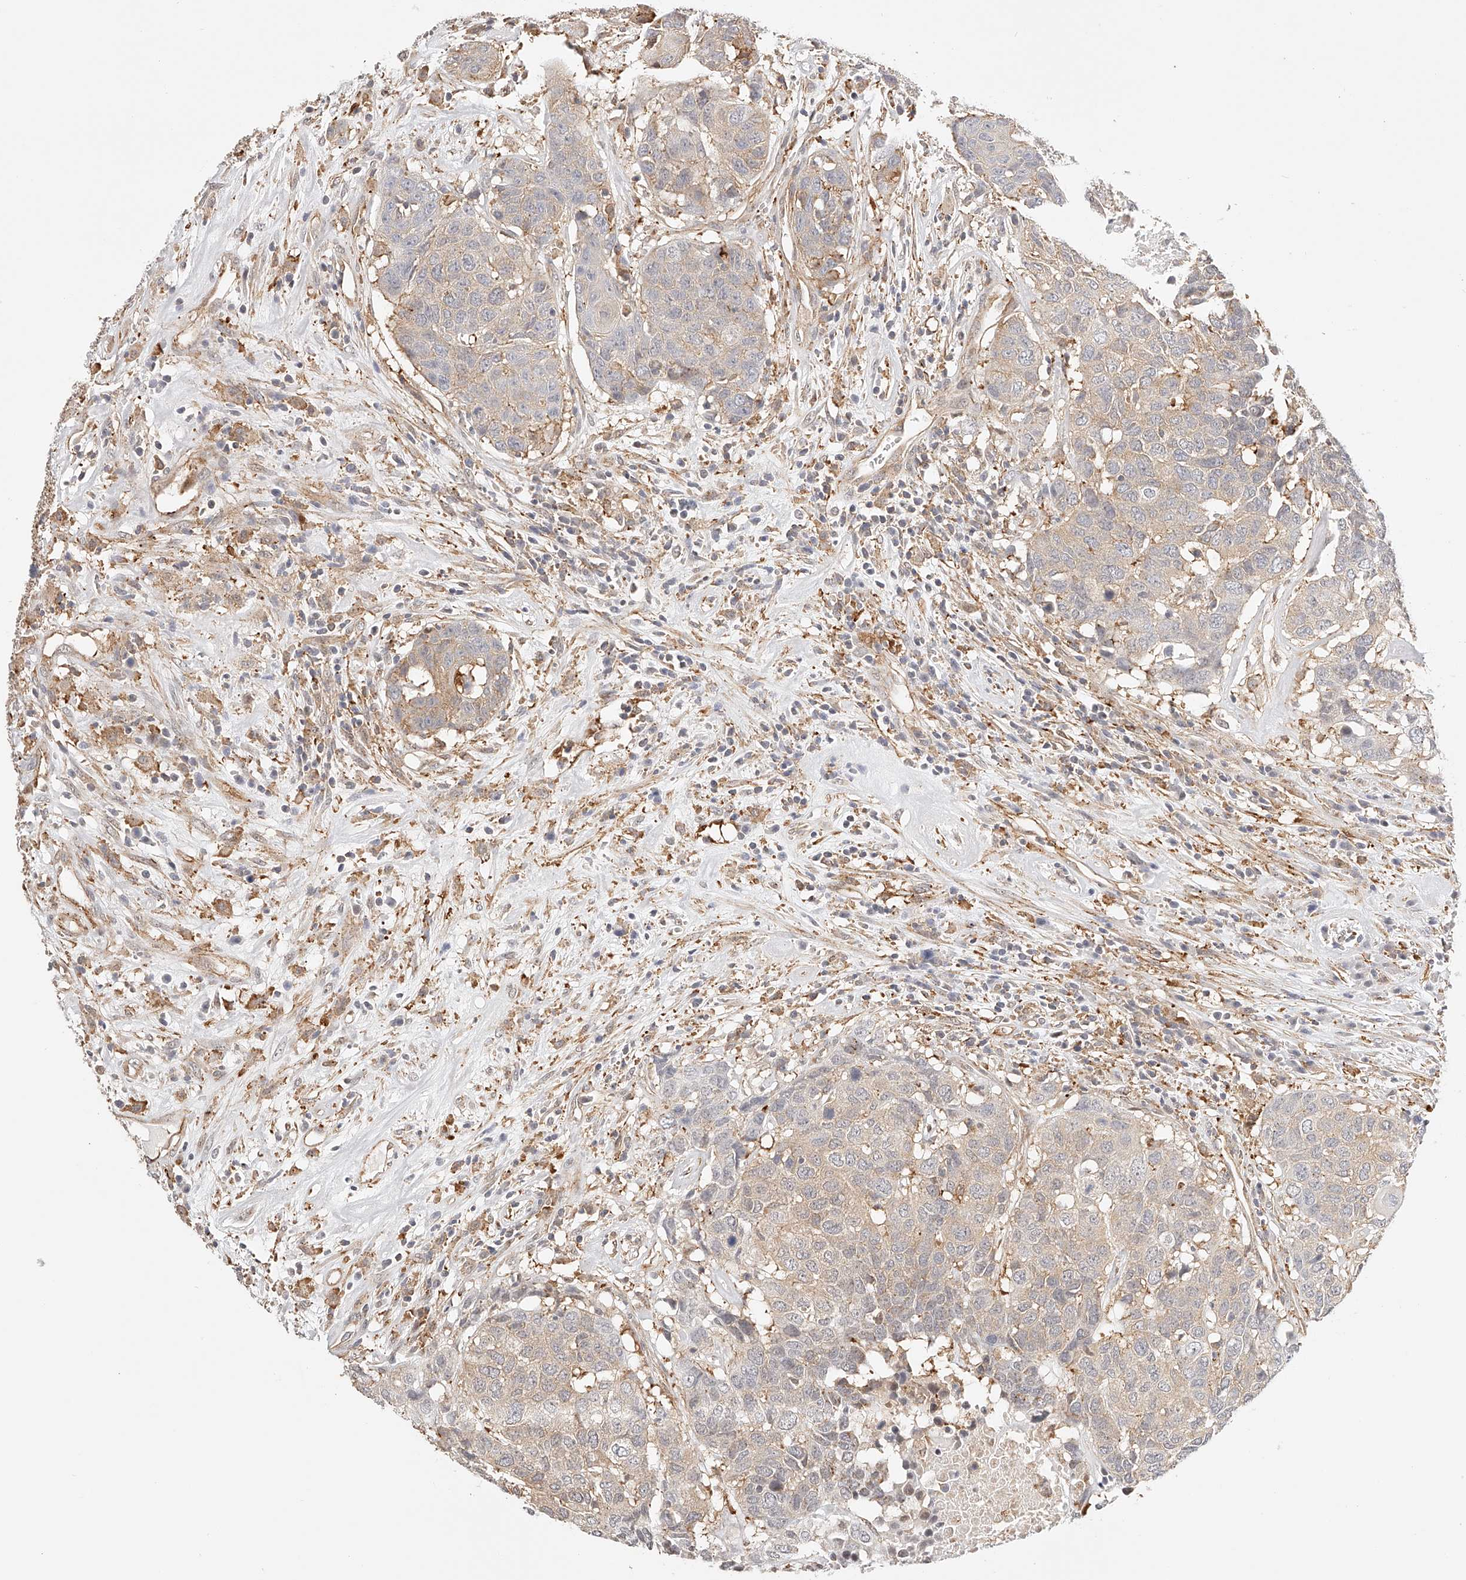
{"staining": {"intensity": "weak", "quantity": "25%-75%", "location": "cytoplasmic/membranous"}, "tissue": "head and neck cancer", "cell_type": "Tumor cells", "image_type": "cancer", "snomed": [{"axis": "morphology", "description": "Squamous cell carcinoma, NOS"}, {"axis": "topography", "description": "Head-Neck"}], "caption": "IHC histopathology image of squamous cell carcinoma (head and neck) stained for a protein (brown), which shows low levels of weak cytoplasmic/membranous staining in approximately 25%-75% of tumor cells.", "gene": "SYNC", "patient": {"sex": "male", "age": 66}}